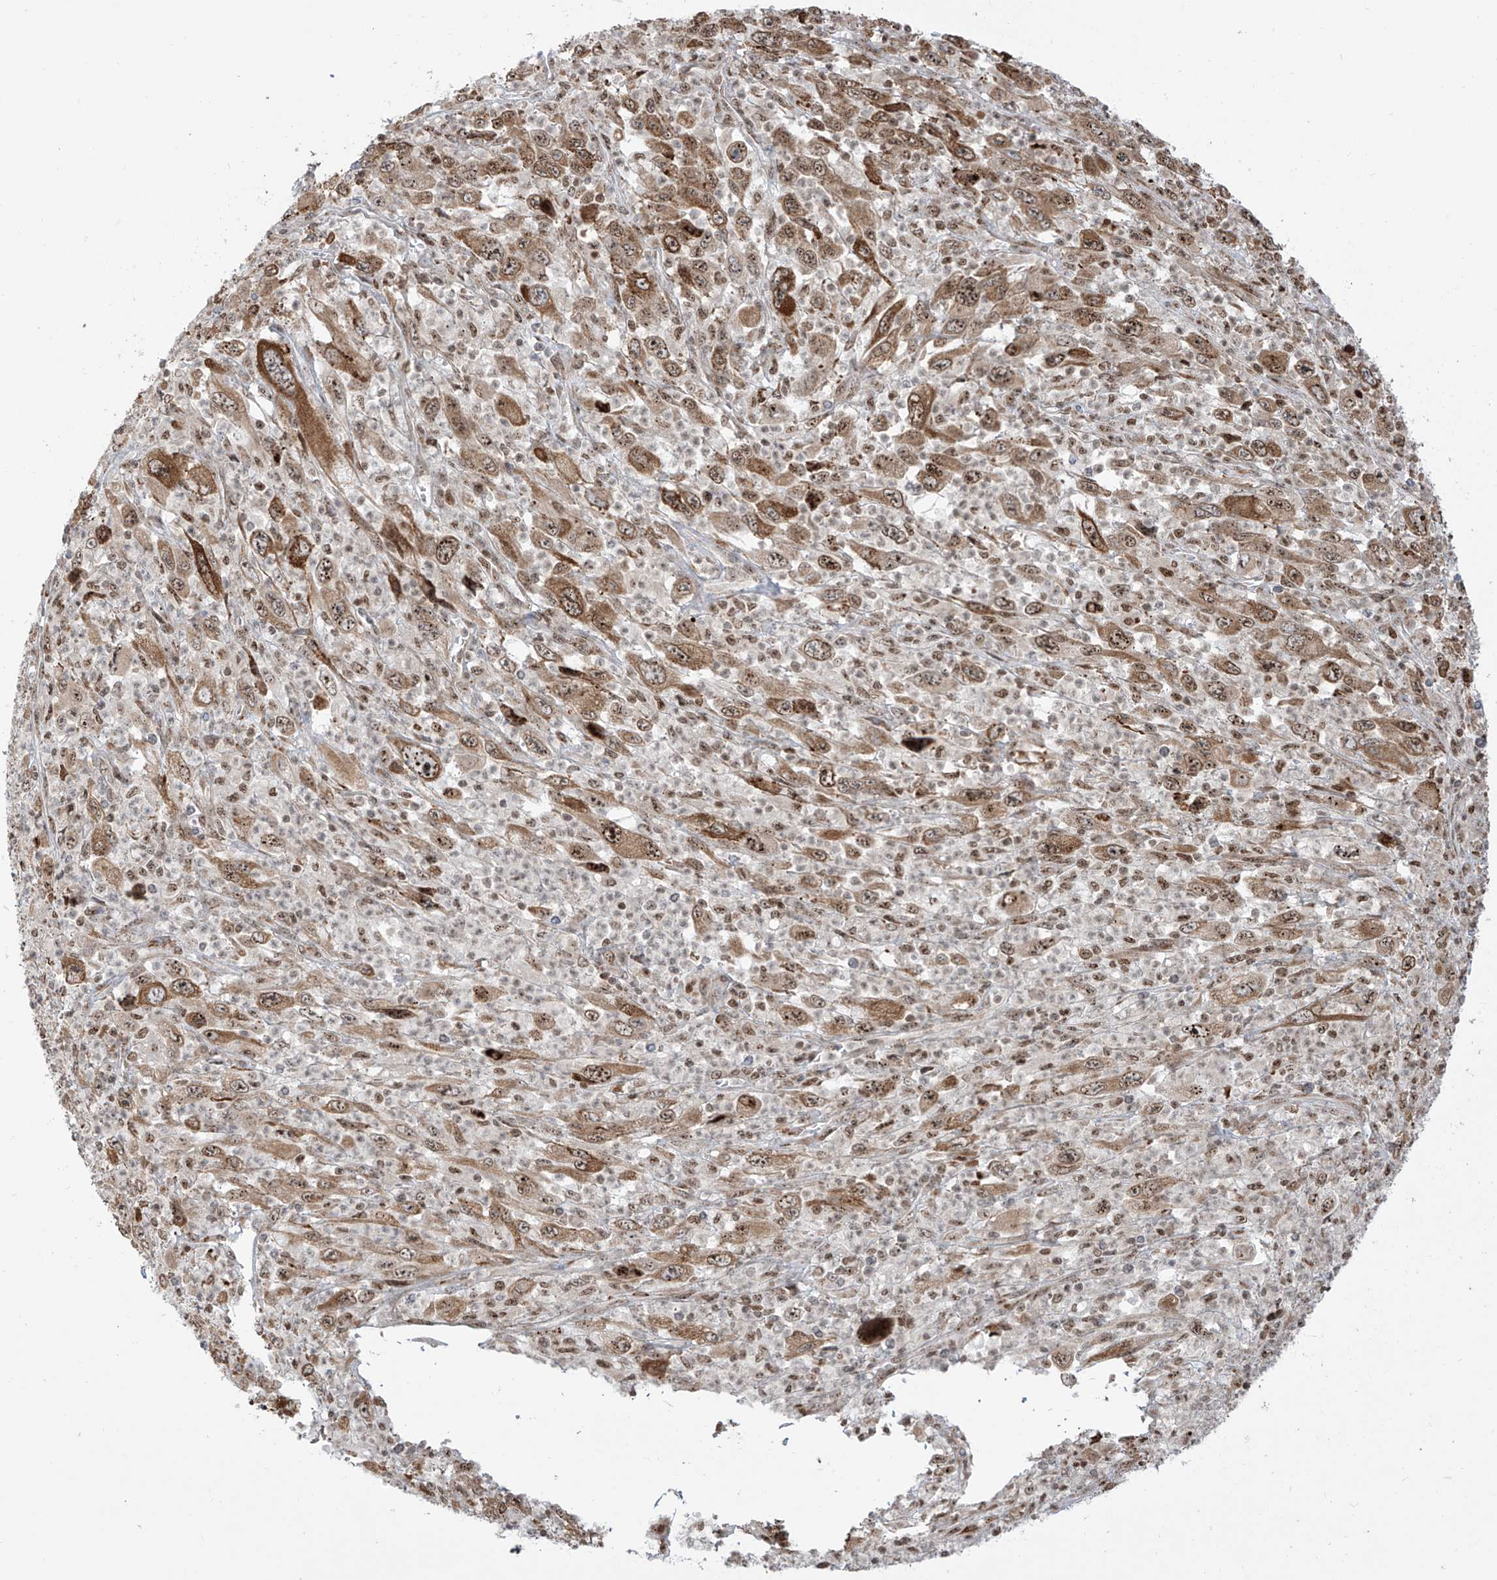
{"staining": {"intensity": "strong", "quantity": ">75%", "location": "cytoplasmic/membranous,nuclear"}, "tissue": "melanoma", "cell_type": "Tumor cells", "image_type": "cancer", "snomed": [{"axis": "morphology", "description": "Malignant melanoma, Metastatic site"}, {"axis": "topography", "description": "Skin"}], "caption": "Approximately >75% of tumor cells in human melanoma reveal strong cytoplasmic/membranous and nuclear protein positivity as visualized by brown immunohistochemical staining.", "gene": "ZBTB8A", "patient": {"sex": "female", "age": 56}}